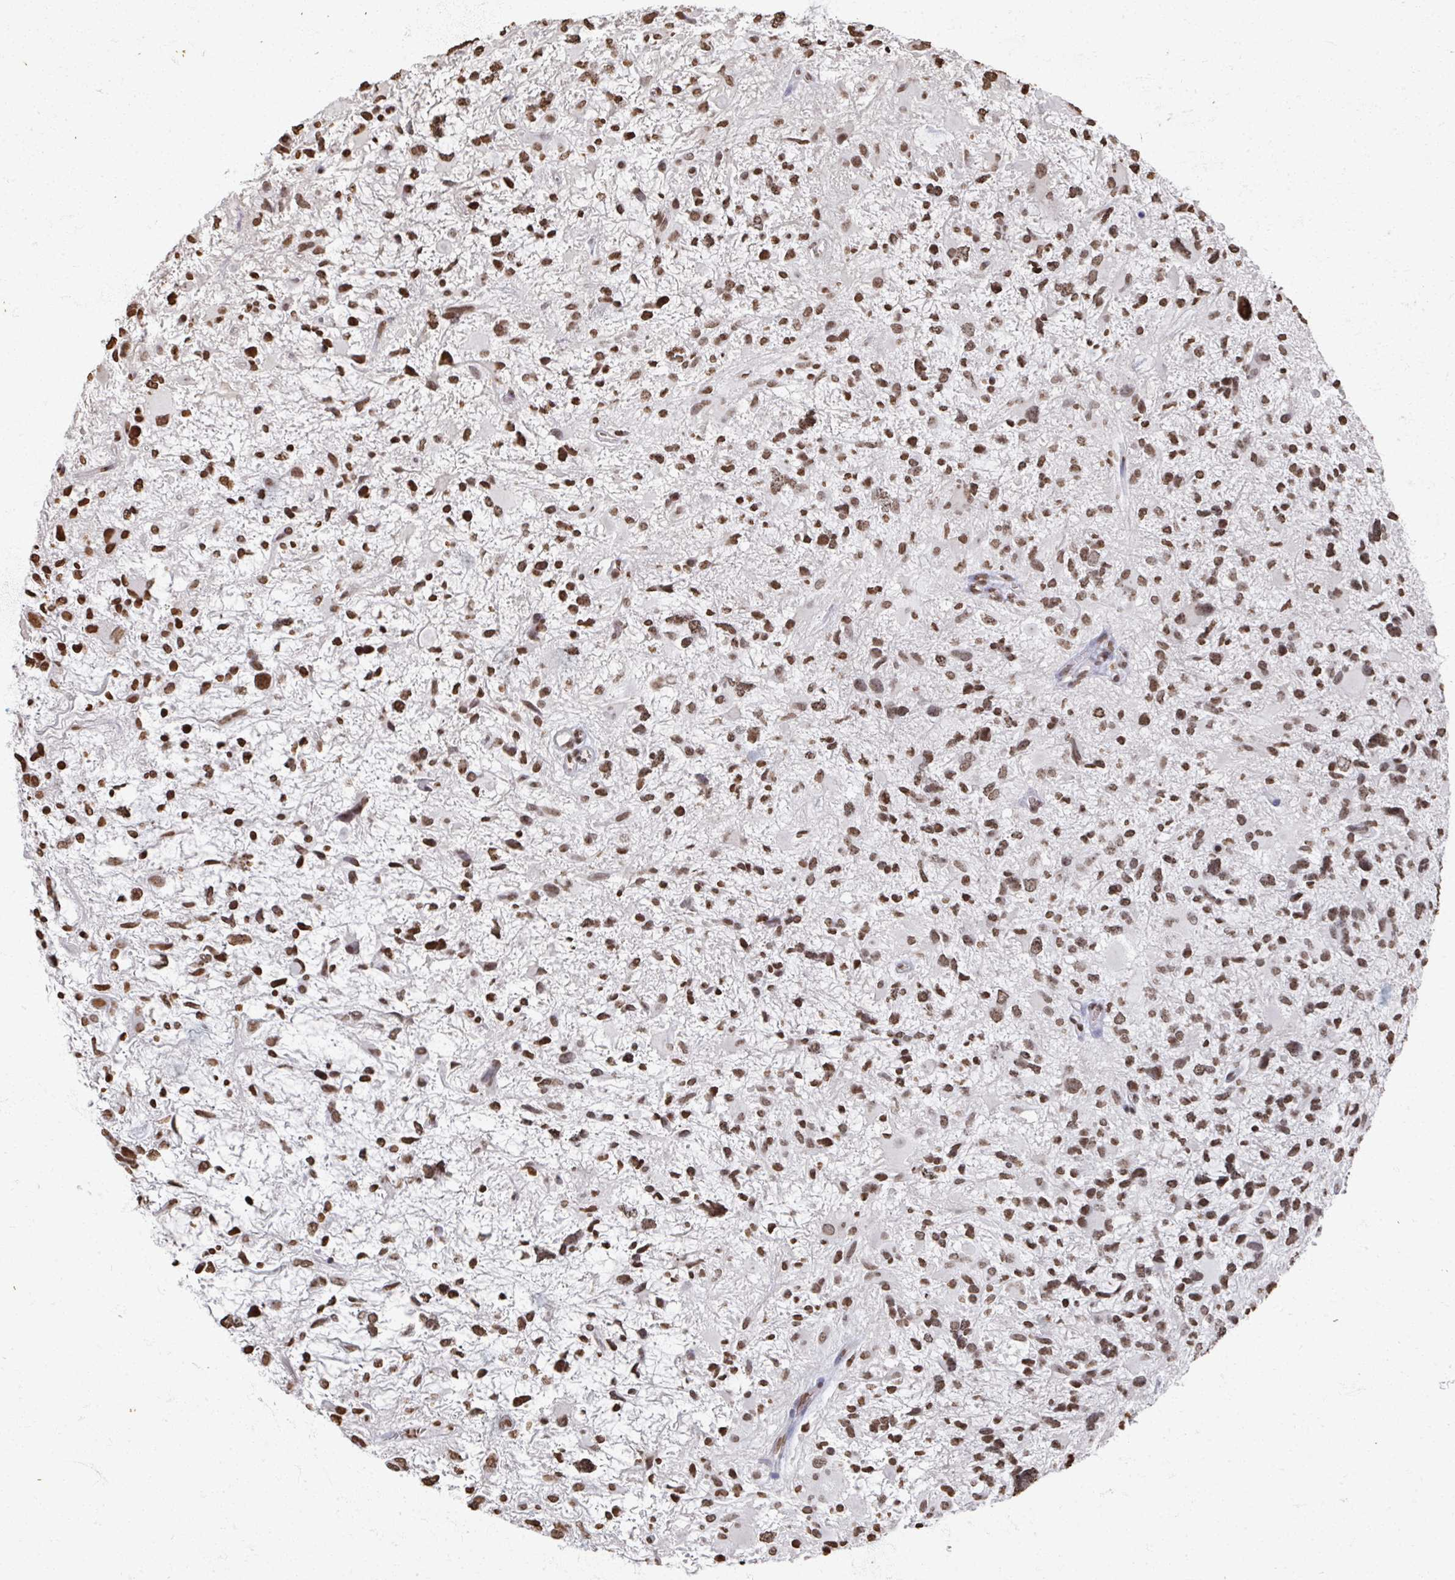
{"staining": {"intensity": "moderate", "quantity": ">75%", "location": "nuclear"}, "tissue": "glioma", "cell_type": "Tumor cells", "image_type": "cancer", "snomed": [{"axis": "morphology", "description": "Glioma, malignant, High grade"}, {"axis": "topography", "description": "Brain"}], "caption": "Immunohistochemical staining of human malignant glioma (high-grade) displays medium levels of moderate nuclear positivity in approximately >75% of tumor cells. Immunohistochemistry stains the protein in brown and the nuclei are stained blue.", "gene": "DCUN1D5", "patient": {"sex": "female", "age": 11}}